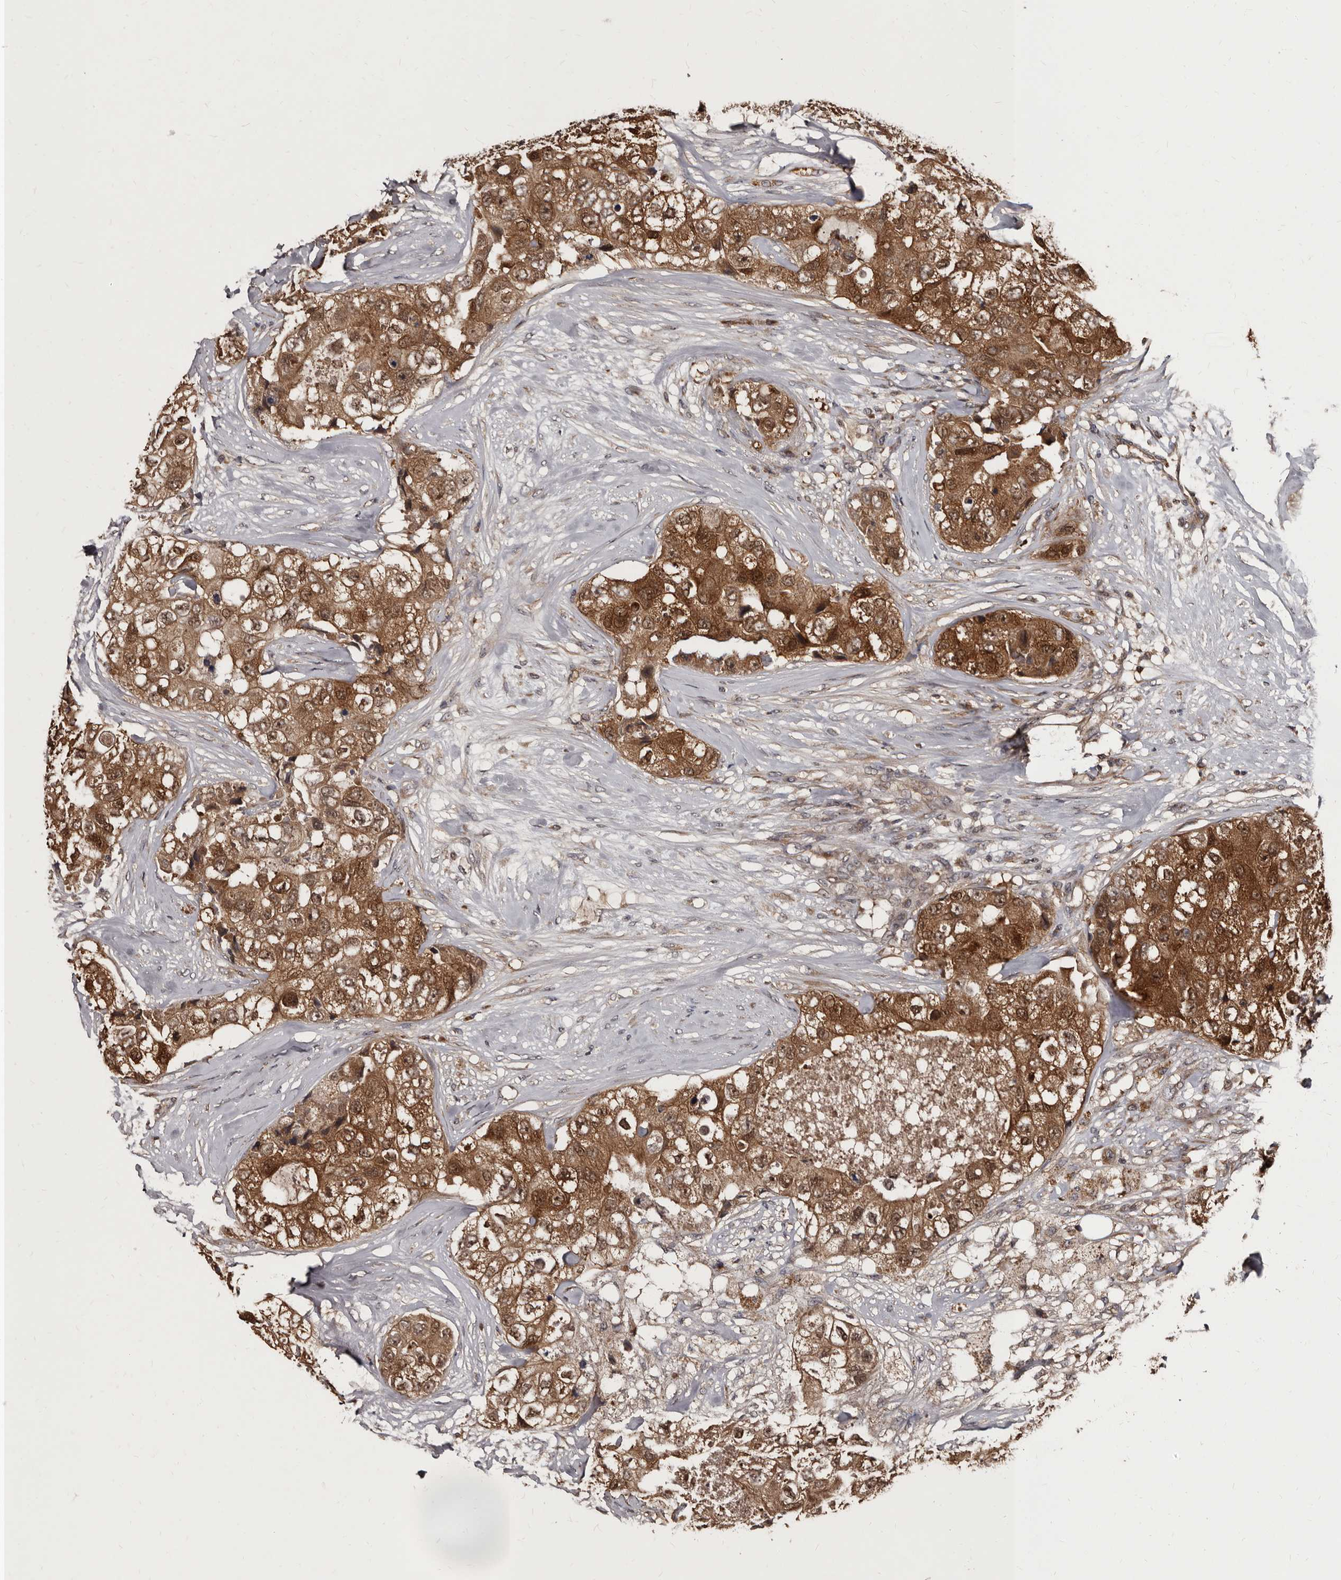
{"staining": {"intensity": "moderate", "quantity": ">75%", "location": "cytoplasmic/membranous"}, "tissue": "breast cancer", "cell_type": "Tumor cells", "image_type": "cancer", "snomed": [{"axis": "morphology", "description": "Duct carcinoma"}, {"axis": "topography", "description": "Breast"}], "caption": "Human breast infiltrating ductal carcinoma stained with a brown dye demonstrates moderate cytoplasmic/membranous positive positivity in about >75% of tumor cells.", "gene": "PMVK", "patient": {"sex": "female", "age": 62}}